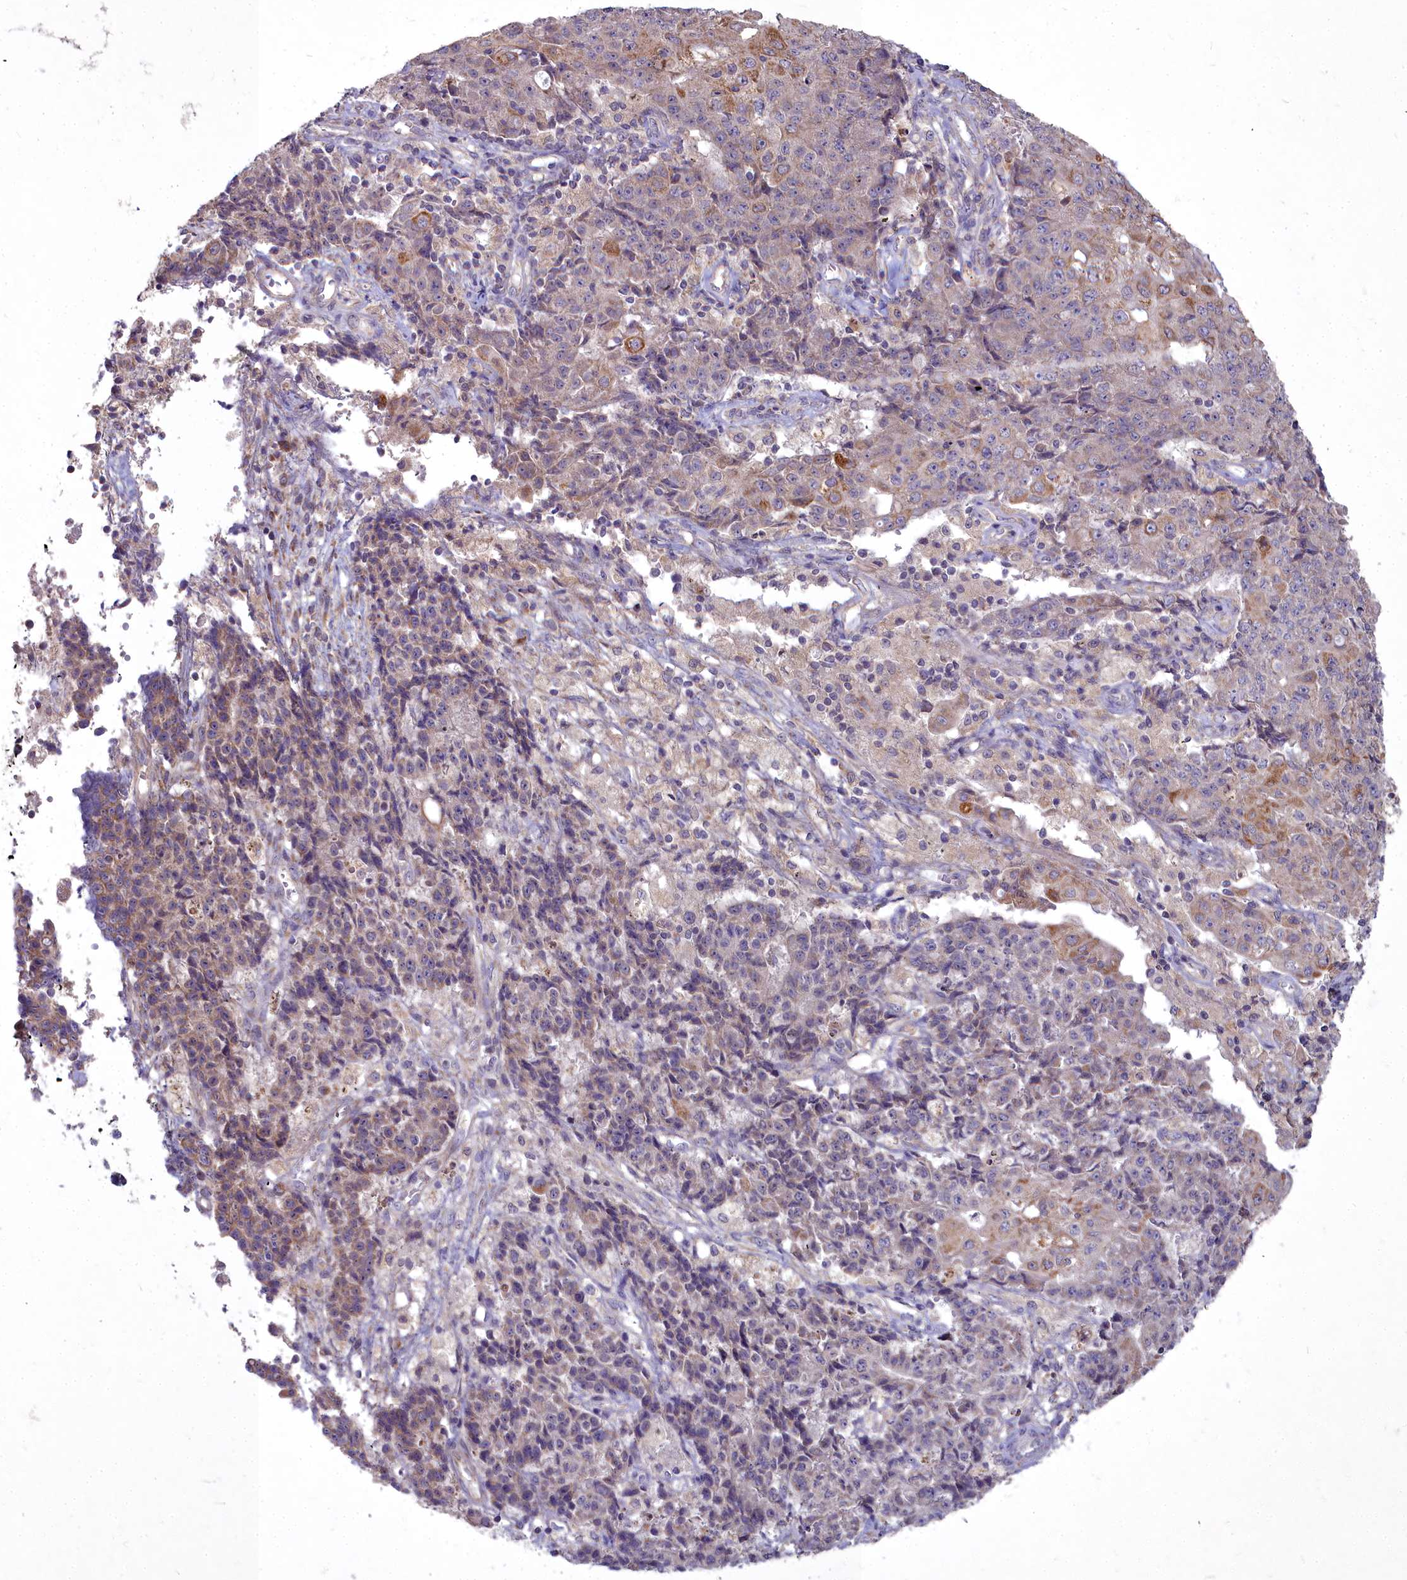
{"staining": {"intensity": "moderate", "quantity": ">75%", "location": "cytoplasmic/membranous"}, "tissue": "ovarian cancer", "cell_type": "Tumor cells", "image_type": "cancer", "snomed": [{"axis": "morphology", "description": "Carcinoma, endometroid"}, {"axis": "topography", "description": "Ovary"}], "caption": "Protein expression by immunohistochemistry shows moderate cytoplasmic/membranous positivity in about >75% of tumor cells in ovarian cancer.", "gene": "MICU2", "patient": {"sex": "female", "age": 42}}